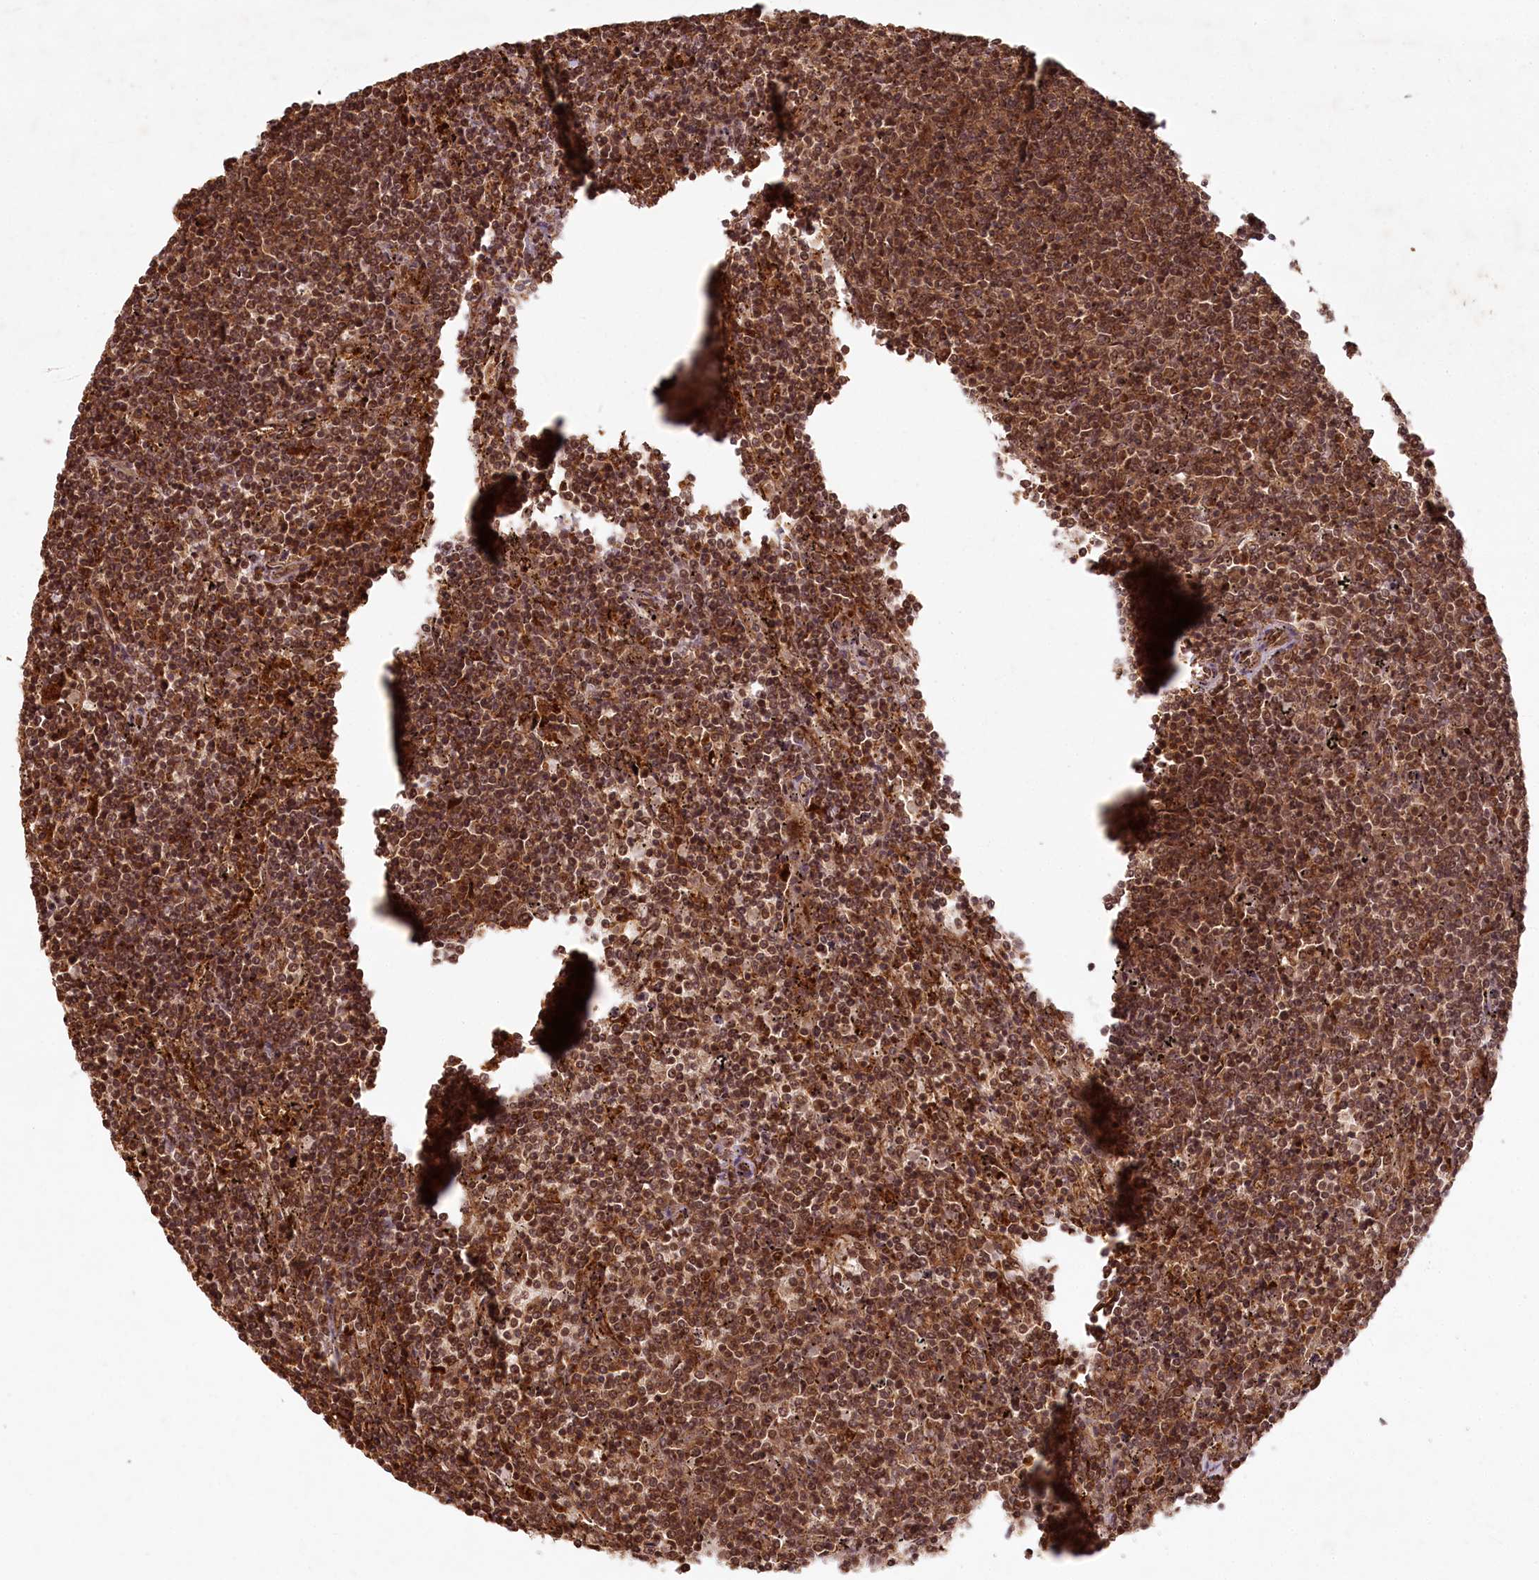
{"staining": {"intensity": "strong", "quantity": ">75%", "location": "cytoplasmic/membranous,nuclear"}, "tissue": "lymphoma", "cell_type": "Tumor cells", "image_type": "cancer", "snomed": [{"axis": "morphology", "description": "Malignant lymphoma, non-Hodgkin's type, Low grade"}, {"axis": "topography", "description": "Spleen"}], "caption": "Protein expression analysis of human malignant lymphoma, non-Hodgkin's type (low-grade) reveals strong cytoplasmic/membranous and nuclear staining in about >75% of tumor cells. Nuclei are stained in blue.", "gene": "MICU1", "patient": {"sex": "female", "age": 50}}